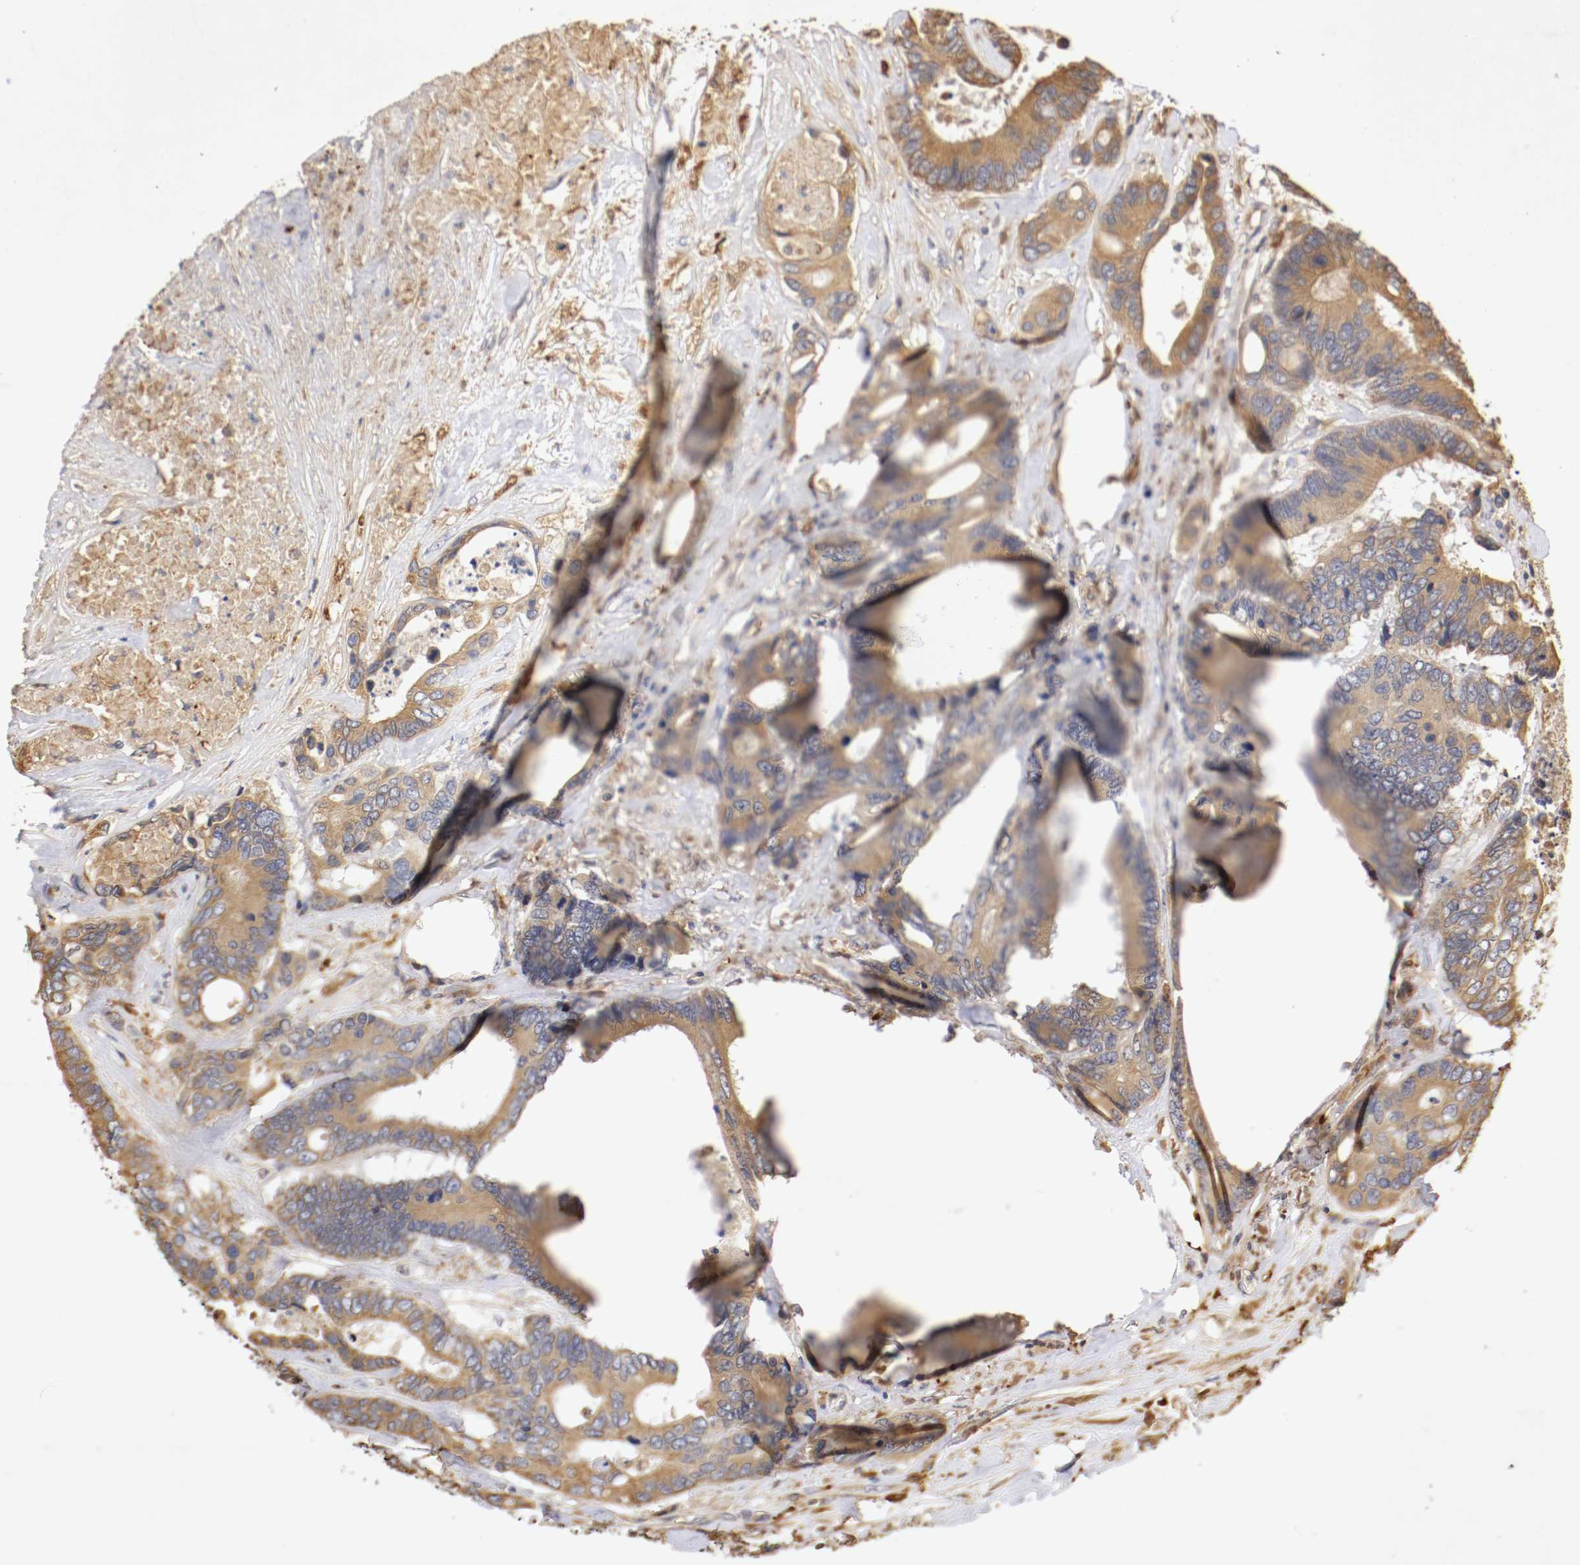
{"staining": {"intensity": "moderate", "quantity": ">75%", "location": "cytoplasmic/membranous"}, "tissue": "colorectal cancer", "cell_type": "Tumor cells", "image_type": "cancer", "snomed": [{"axis": "morphology", "description": "Adenocarcinoma, NOS"}, {"axis": "topography", "description": "Rectum"}], "caption": "Approximately >75% of tumor cells in human colorectal cancer (adenocarcinoma) demonstrate moderate cytoplasmic/membranous protein expression as visualized by brown immunohistochemical staining.", "gene": "VEZT", "patient": {"sex": "male", "age": 55}}